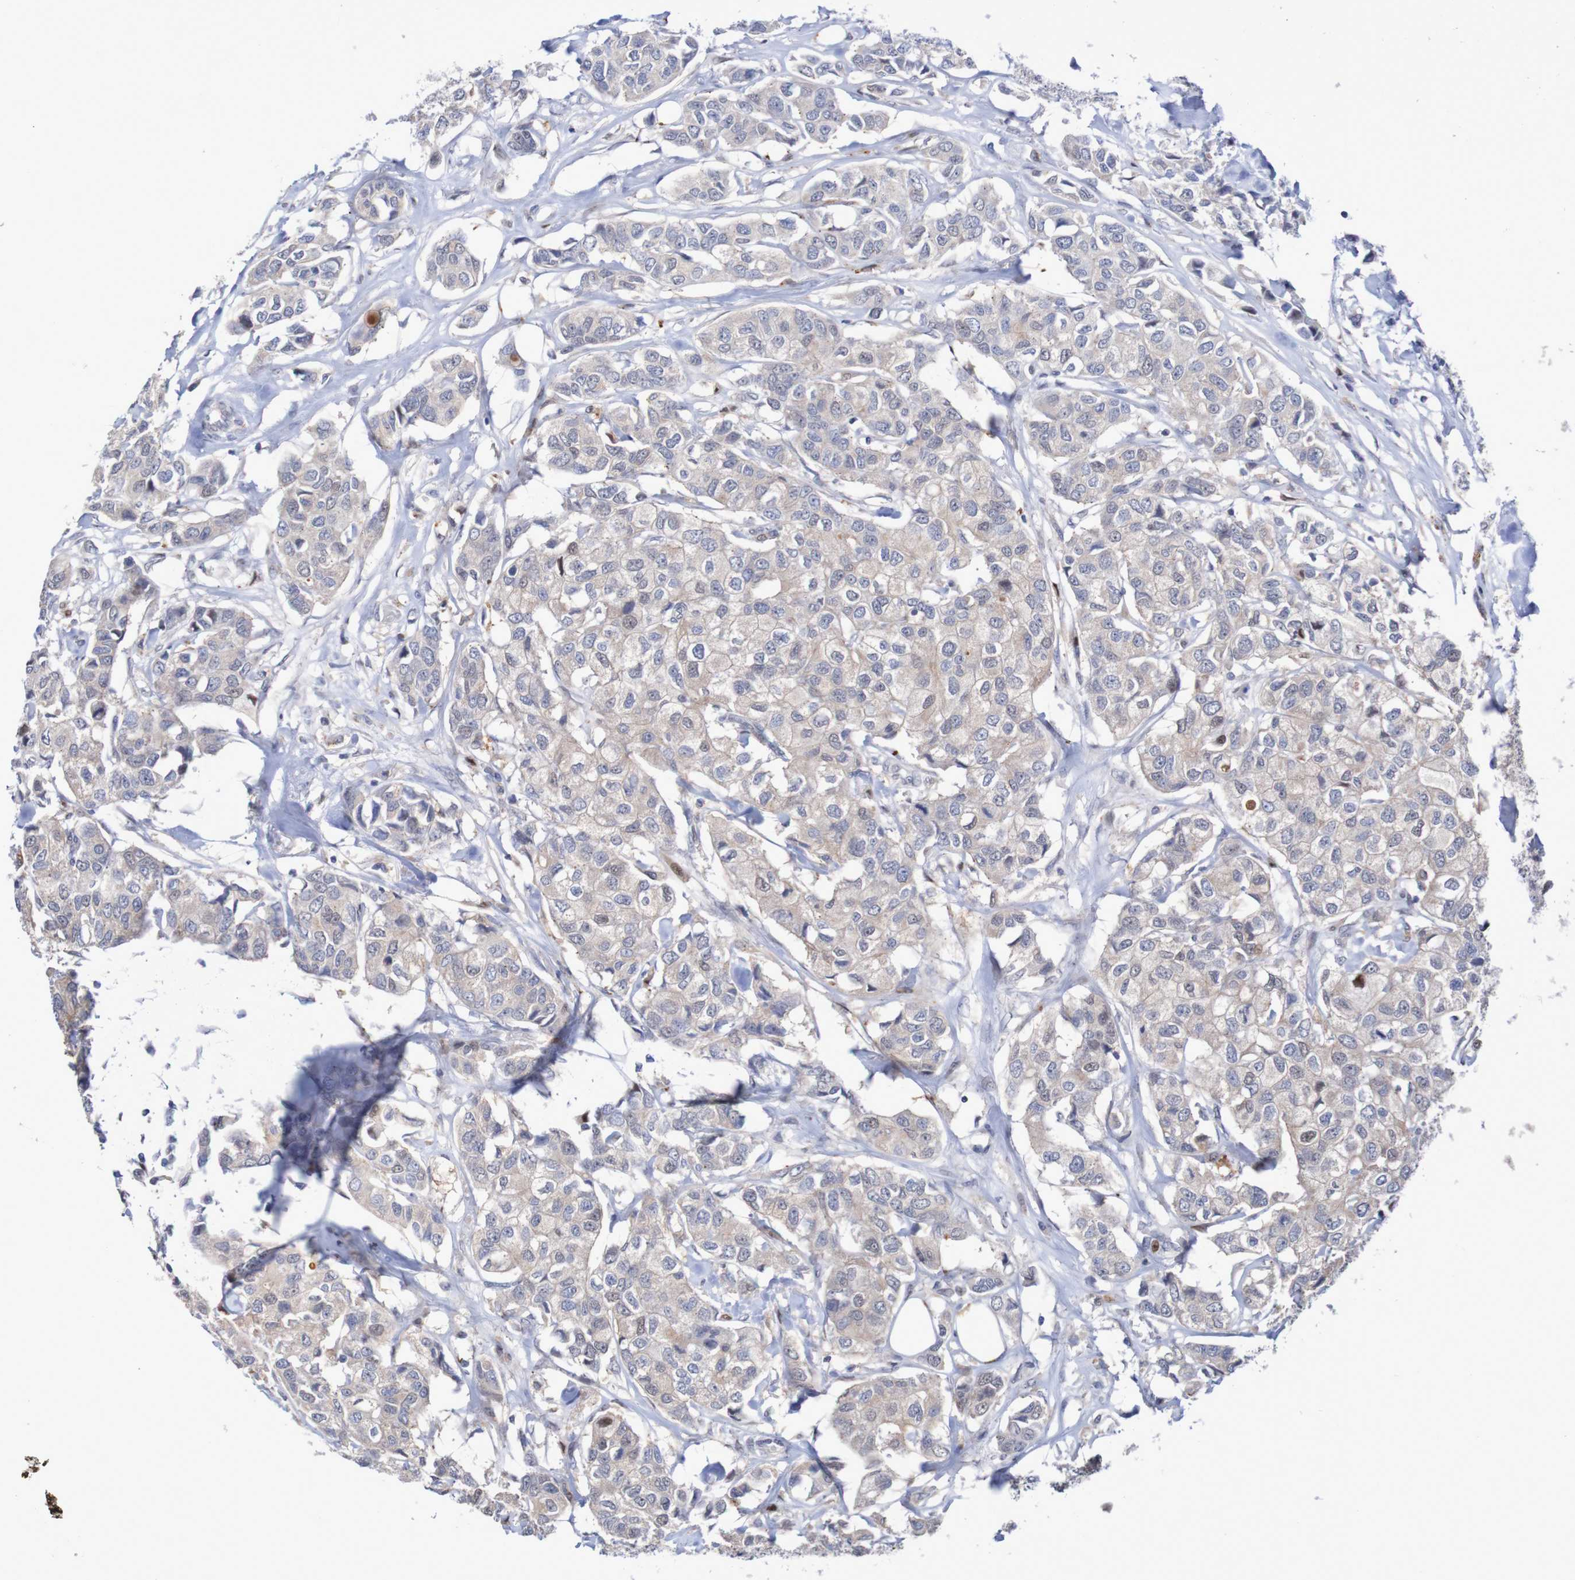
{"staining": {"intensity": "negative", "quantity": "none", "location": "none"}, "tissue": "breast cancer", "cell_type": "Tumor cells", "image_type": "cancer", "snomed": [{"axis": "morphology", "description": "Duct carcinoma"}, {"axis": "topography", "description": "Breast"}], "caption": "An IHC photomicrograph of breast cancer is shown. There is no staining in tumor cells of breast cancer.", "gene": "FBP2", "patient": {"sex": "female", "age": 80}}